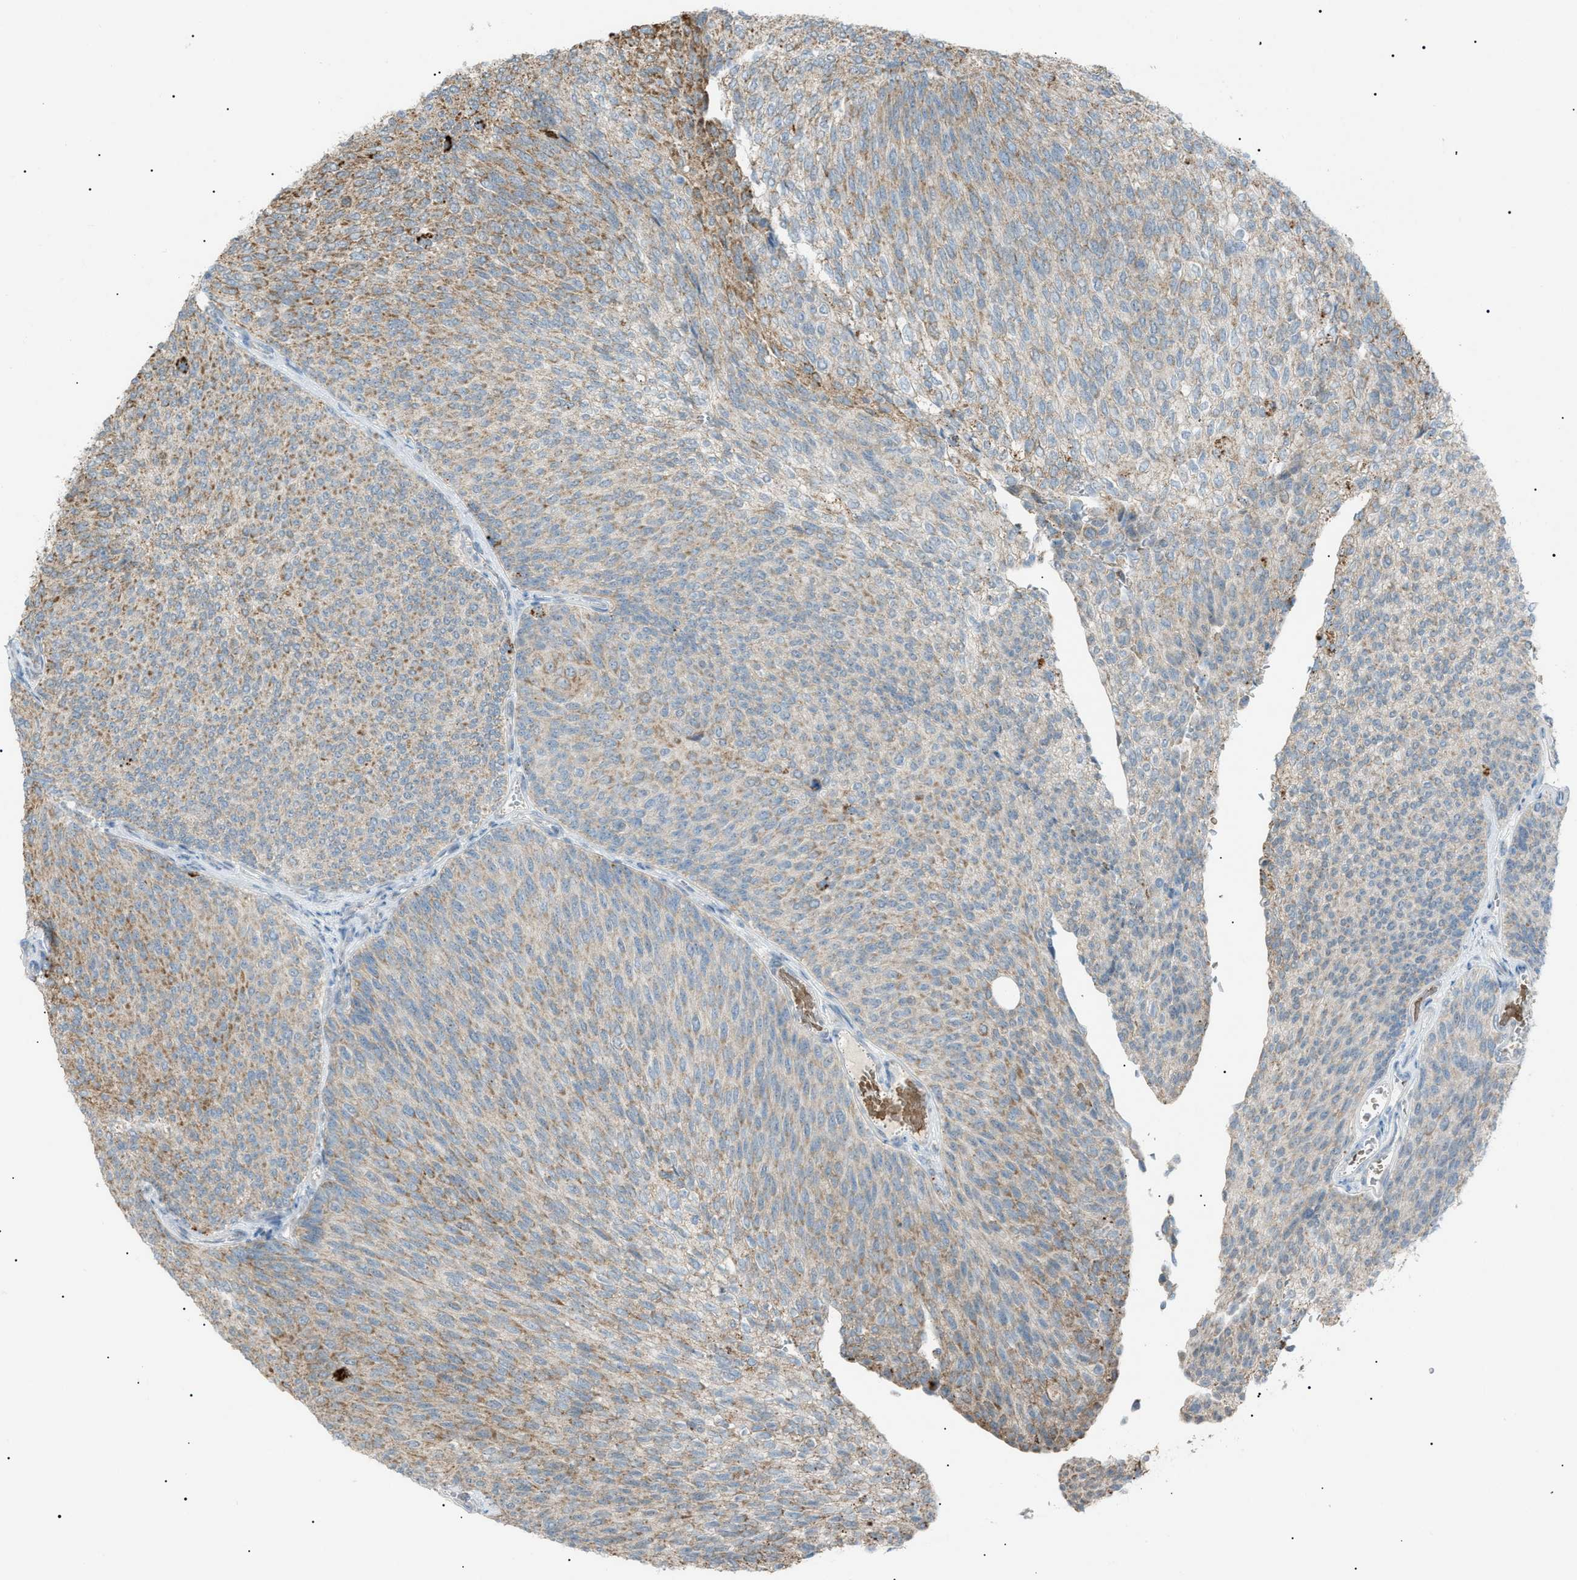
{"staining": {"intensity": "moderate", "quantity": "25%-75%", "location": "cytoplasmic/membranous"}, "tissue": "urothelial cancer", "cell_type": "Tumor cells", "image_type": "cancer", "snomed": [{"axis": "morphology", "description": "Urothelial carcinoma, Low grade"}, {"axis": "topography", "description": "Urinary bladder"}], "caption": "Human low-grade urothelial carcinoma stained with a protein marker shows moderate staining in tumor cells.", "gene": "ZNF516", "patient": {"sex": "female", "age": 79}}